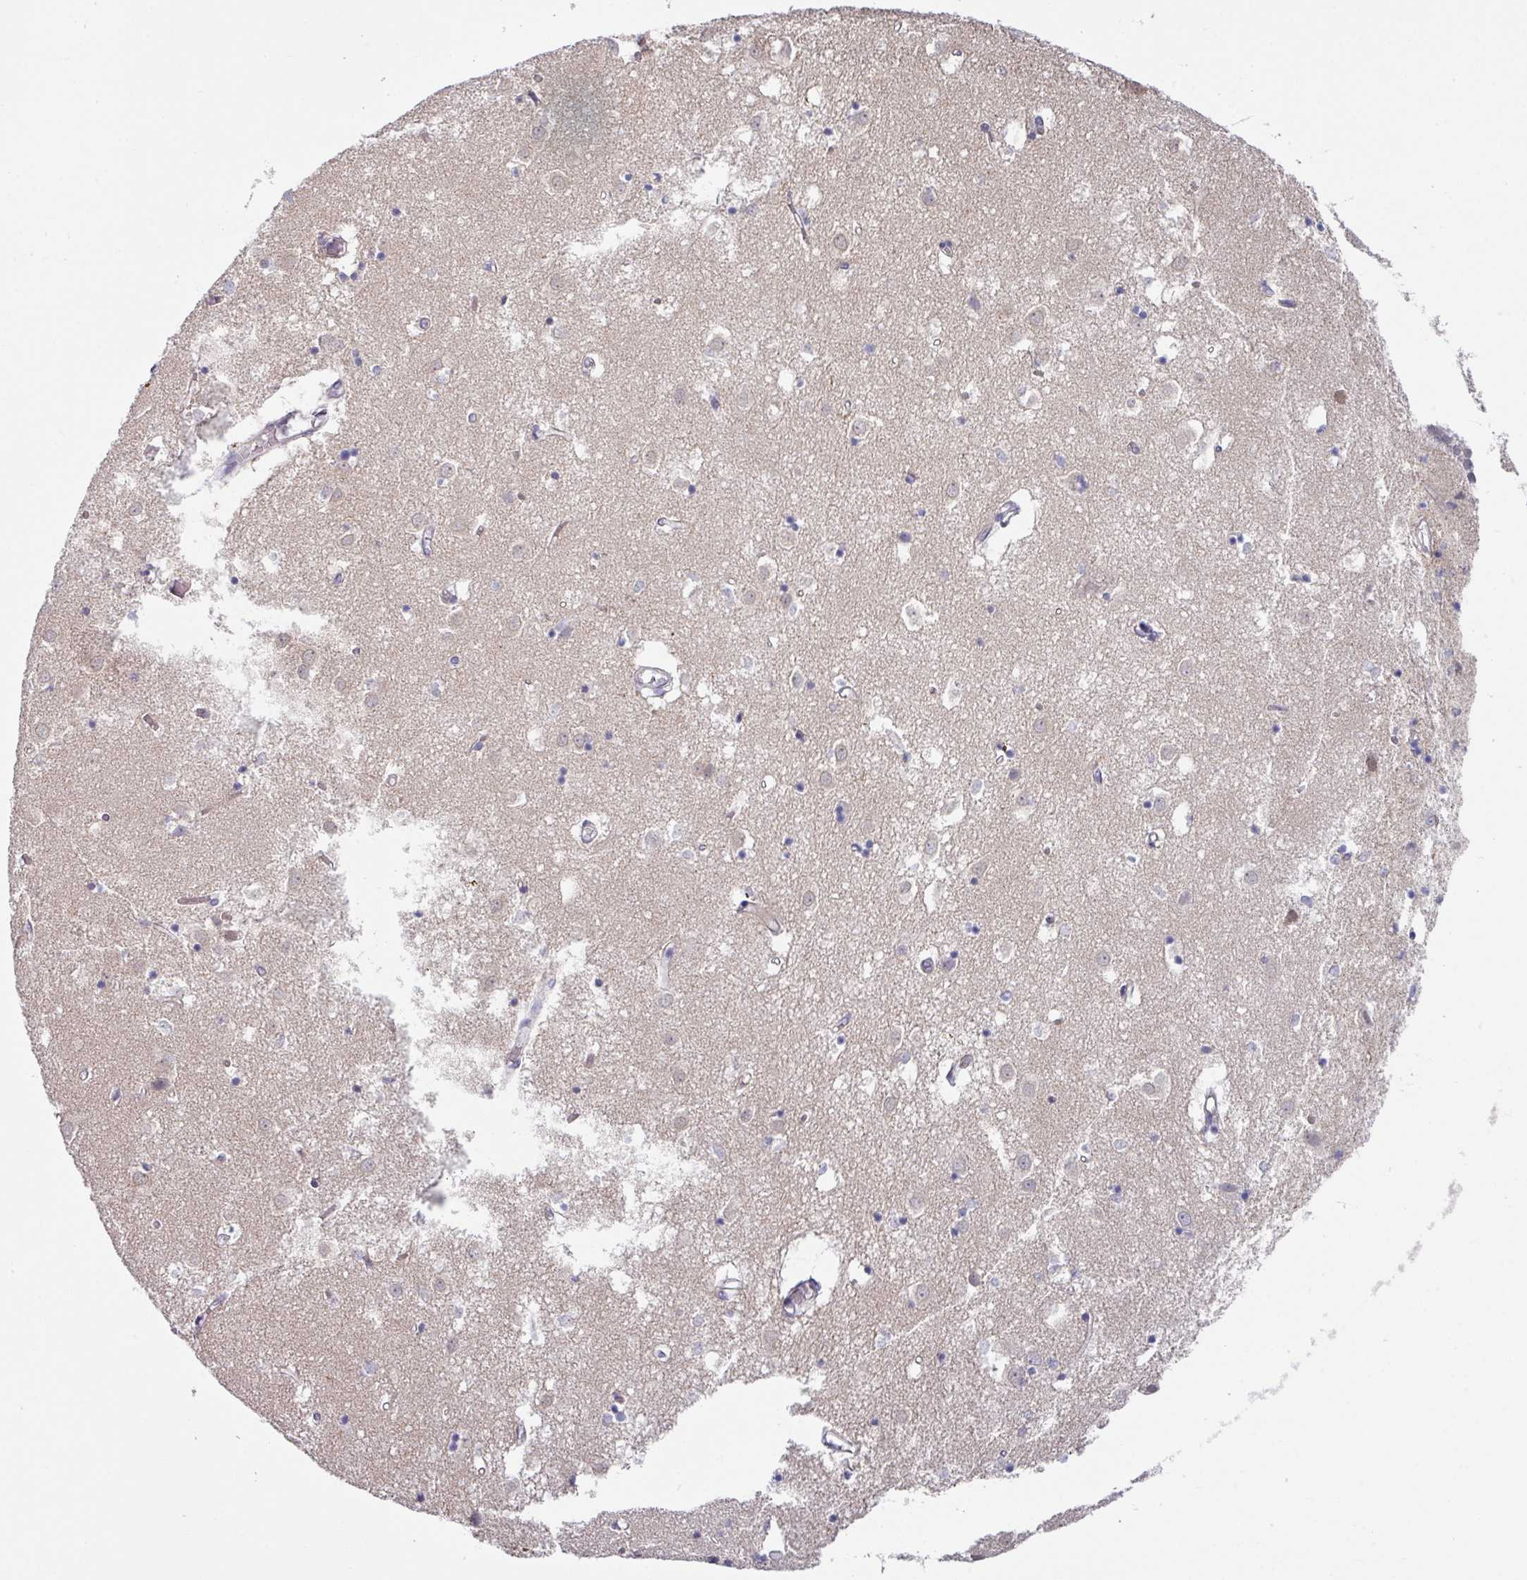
{"staining": {"intensity": "negative", "quantity": "none", "location": "none"}, "tissue": "caudate", "cell_type": "Glial cells", "image_type": "normal", "snomed": [{"axis": "morphology", "description": "Normal tissue, NOS"}, {"axis": "topography", "description": "Lateral ventricle wall"}], "caption": "IHC image of normal caudate: human caudate stained with DAB reveals no significant protein expression in glial cells.", "gene": "TMED5", "patient": {"sex": "male", "age": 70}}